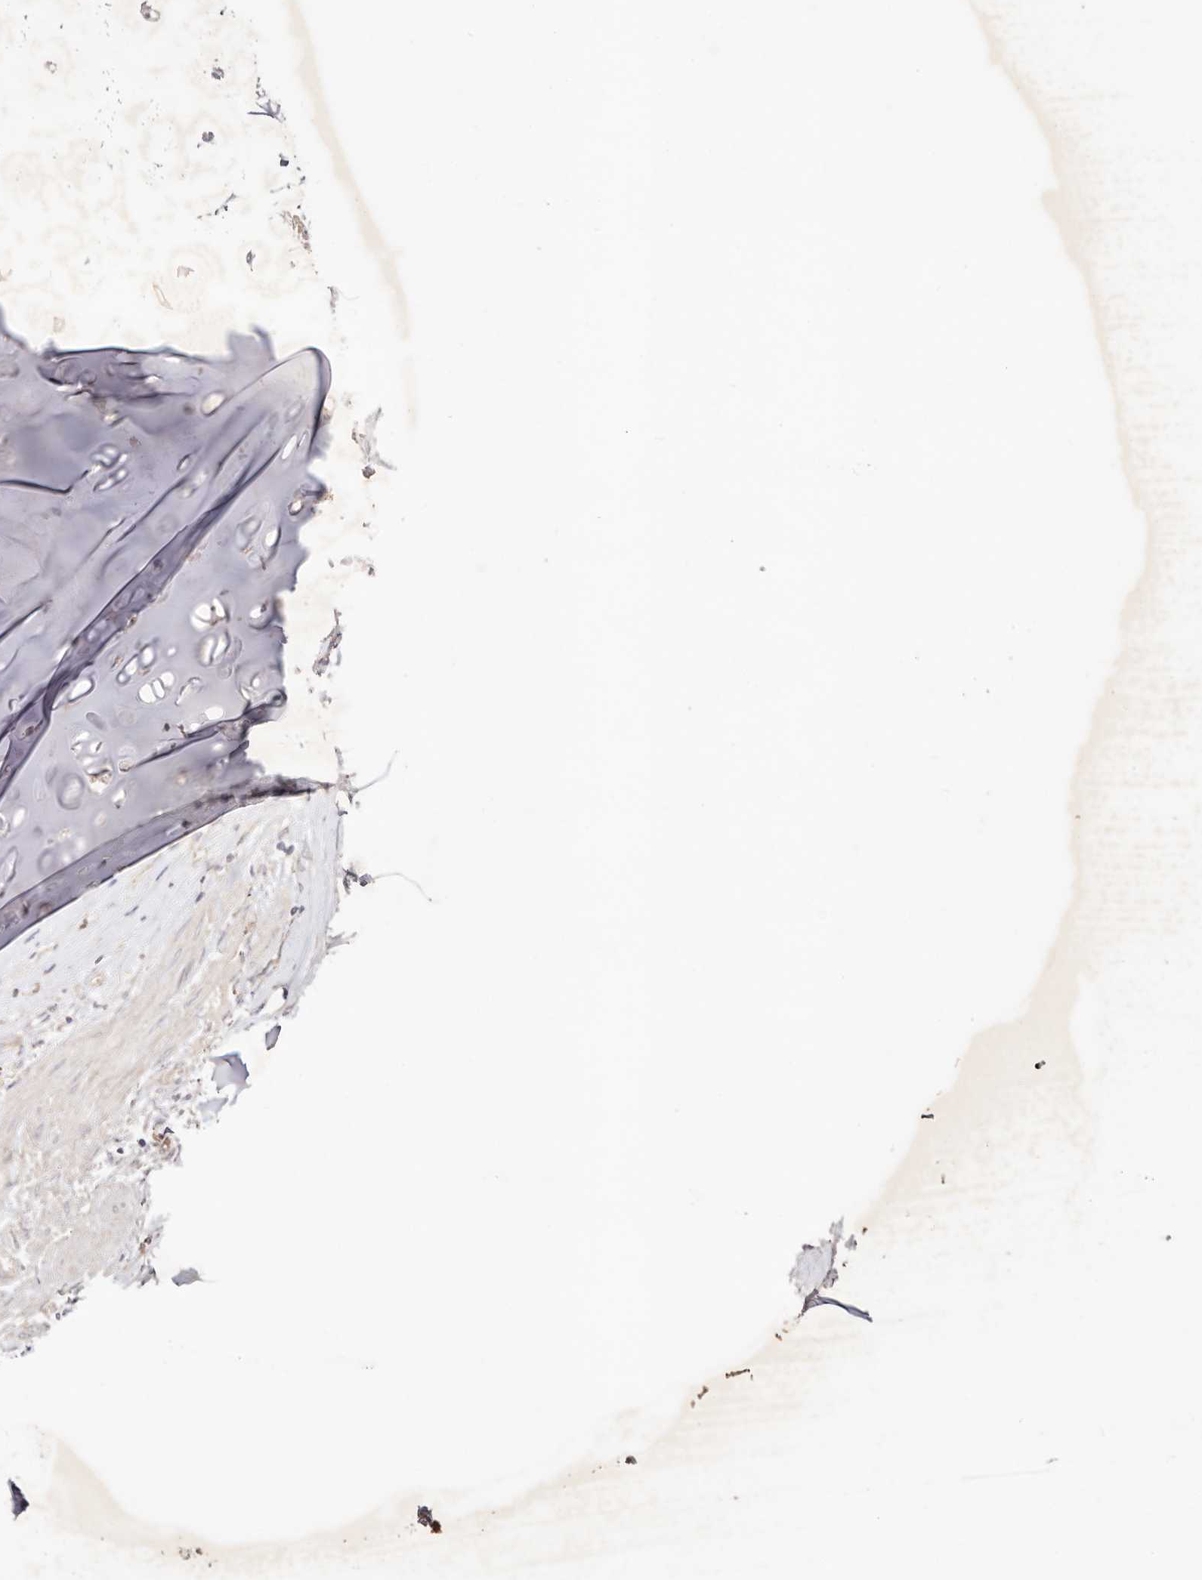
{"staining": {"intensity": "negative", "quantity": "none", "location": "none"}, "tissue": "adipose tissue", "cell_type": "Adipocytes", "image_type": "normal", "snomed": [{"axis": "morphology", "description": "Normal tissue, NOS"}, {"axis": "morphology", "description": "Basal cell carcinoma"}, {"axis": "topography", "description": "Cartilage tissue"}, {"axis": "topography", "description": "Nasopharynx"}, {"axis": "topography", "description": "Oral tissue"}], "caption": "This is an immunohistochemistry (IHC) photomicrograph of benign human adipose tissue. There is no positivity in adipocytes.", "gene": "SLC35B2", "patient": {"sex": "female", "age": 77}}